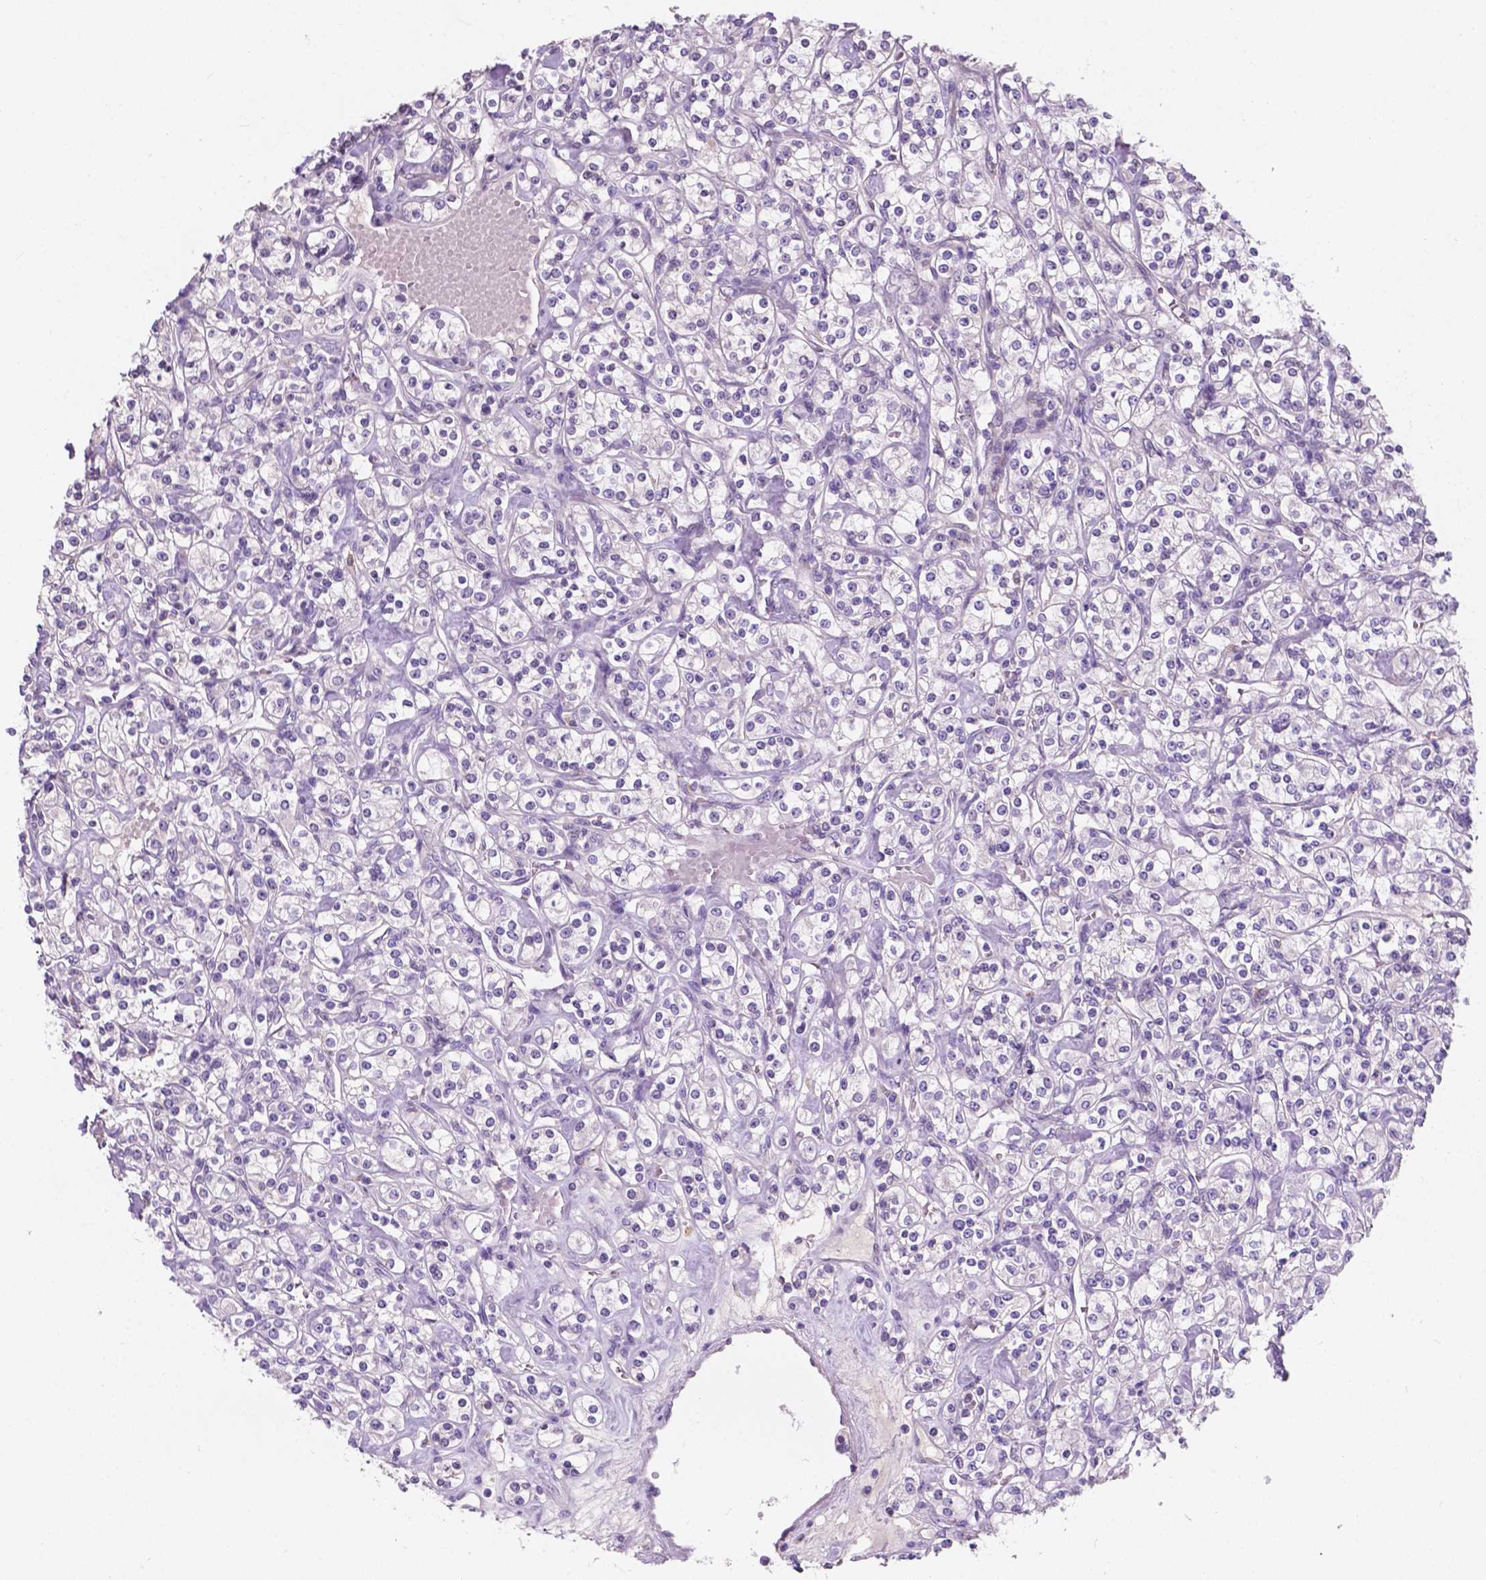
{"staining": {"intensity": "negative", "quantity": "none", "location": "none"}, "tissue": "renal cancer", "cell_type": "Tumor cells", "image_type": "cancer", "snomed": [{"axis": "morphology", "description": "Adenocarcinoma, NOS"}, {"axis": "topography", "description": "Kidney"}], "caption": "Renal adenocarcinoma stained for a protein using immunohistochemistry displays no expression tumor cells.", "gene": "IREB2", "patient": {"sex": "male", "age": 77}}